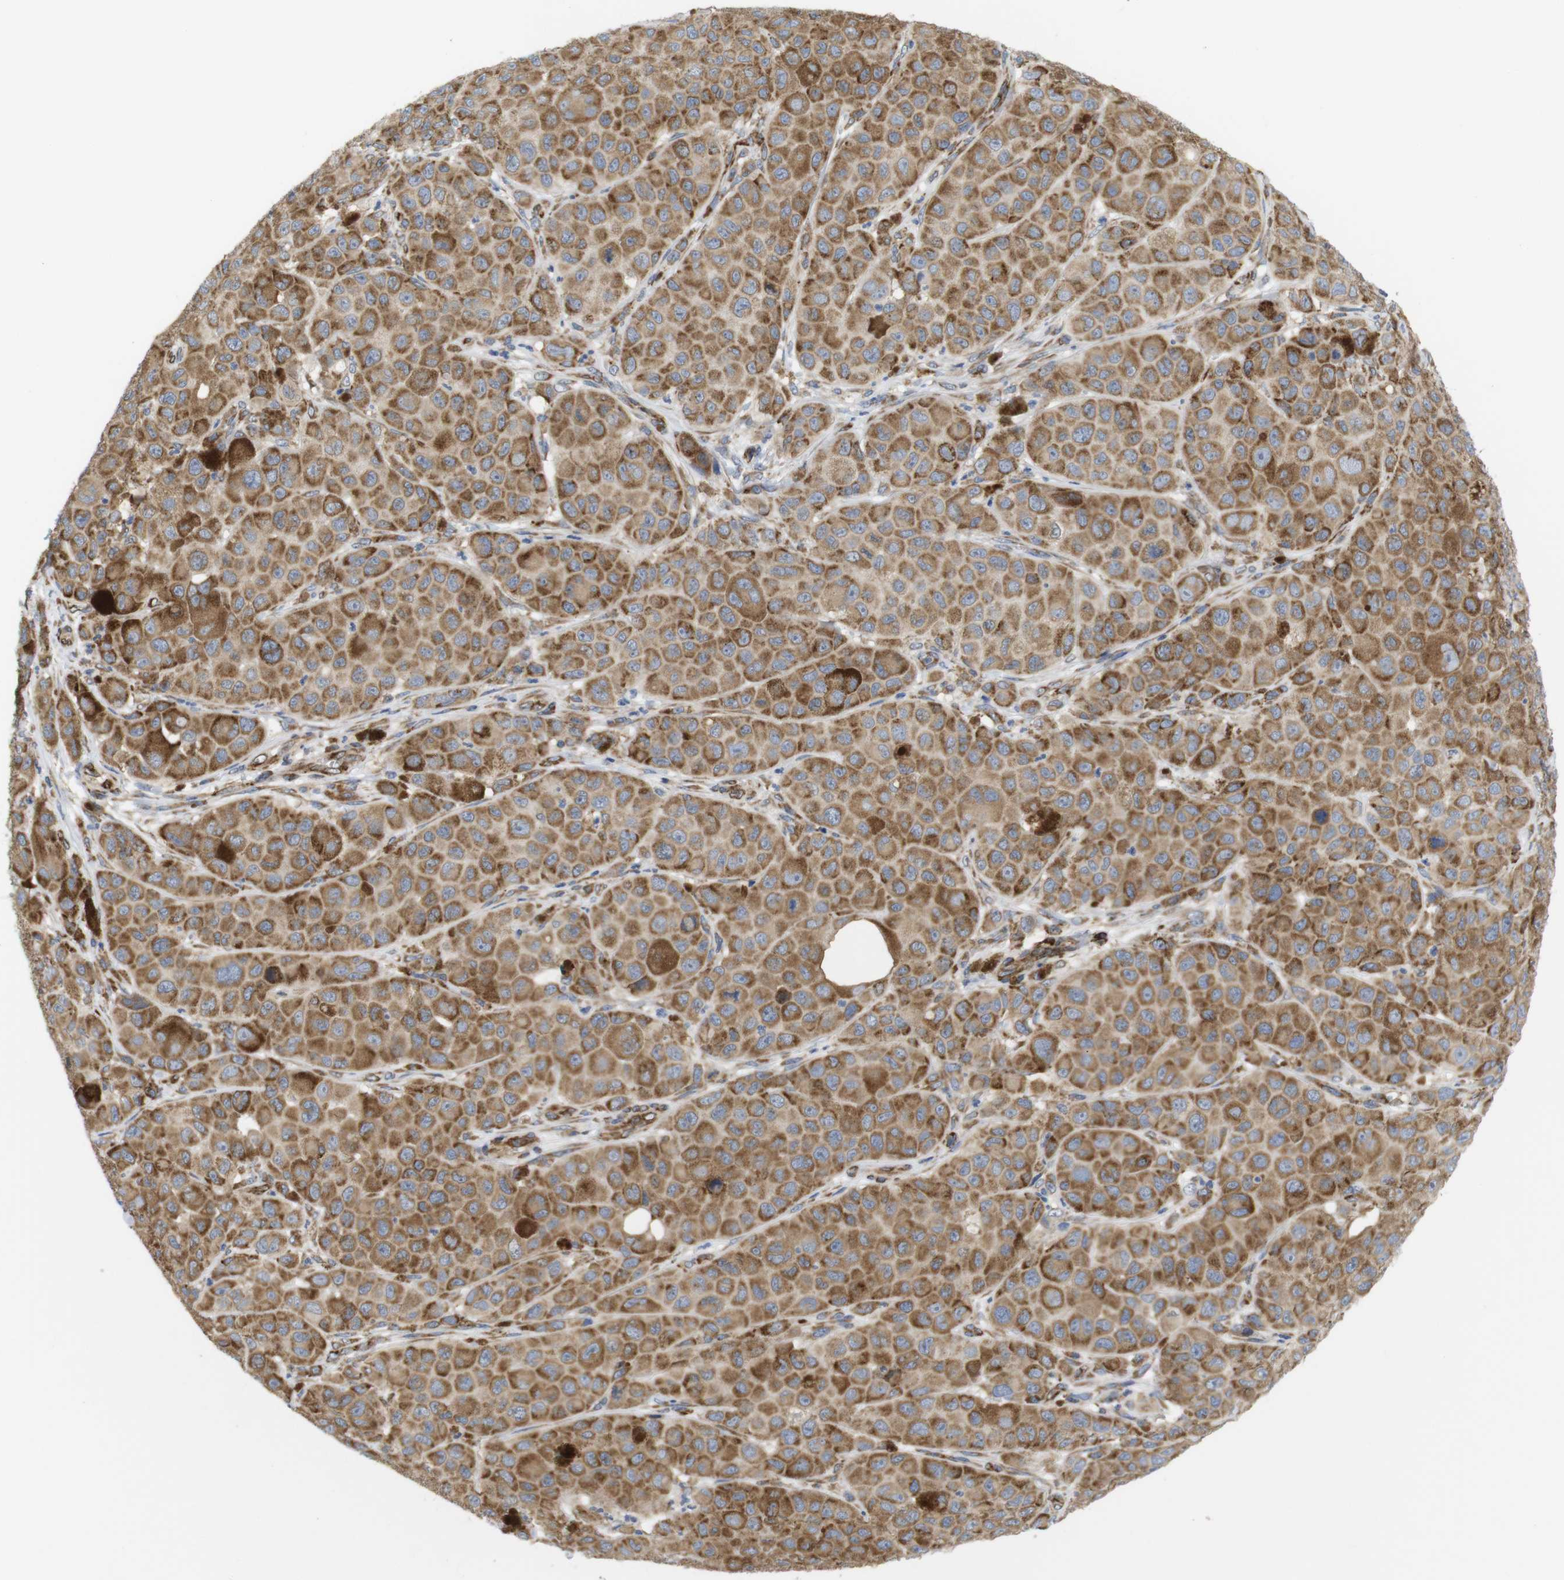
{"staining": {"intensity": "moderate", "quantity": ">75%", "location": "cytoplasmic/membranous"}, "tissue": "melanoma", "cell_type": "Tumor cells", "image_type": "cancer", "snomed": [{"axis": "morphology", "description": "Malignant melanoma, NOS"}, {"axis": "topography", "description": "Skin"}], "caption": "Malignant melanoma was stained to show a protein in brown. There is medium levels of moderate cytoplasmic/membranous expression in about >75% of tumor cells.", "gene": "PCNX2", "patient": {"sex": "male", "age": 96}}